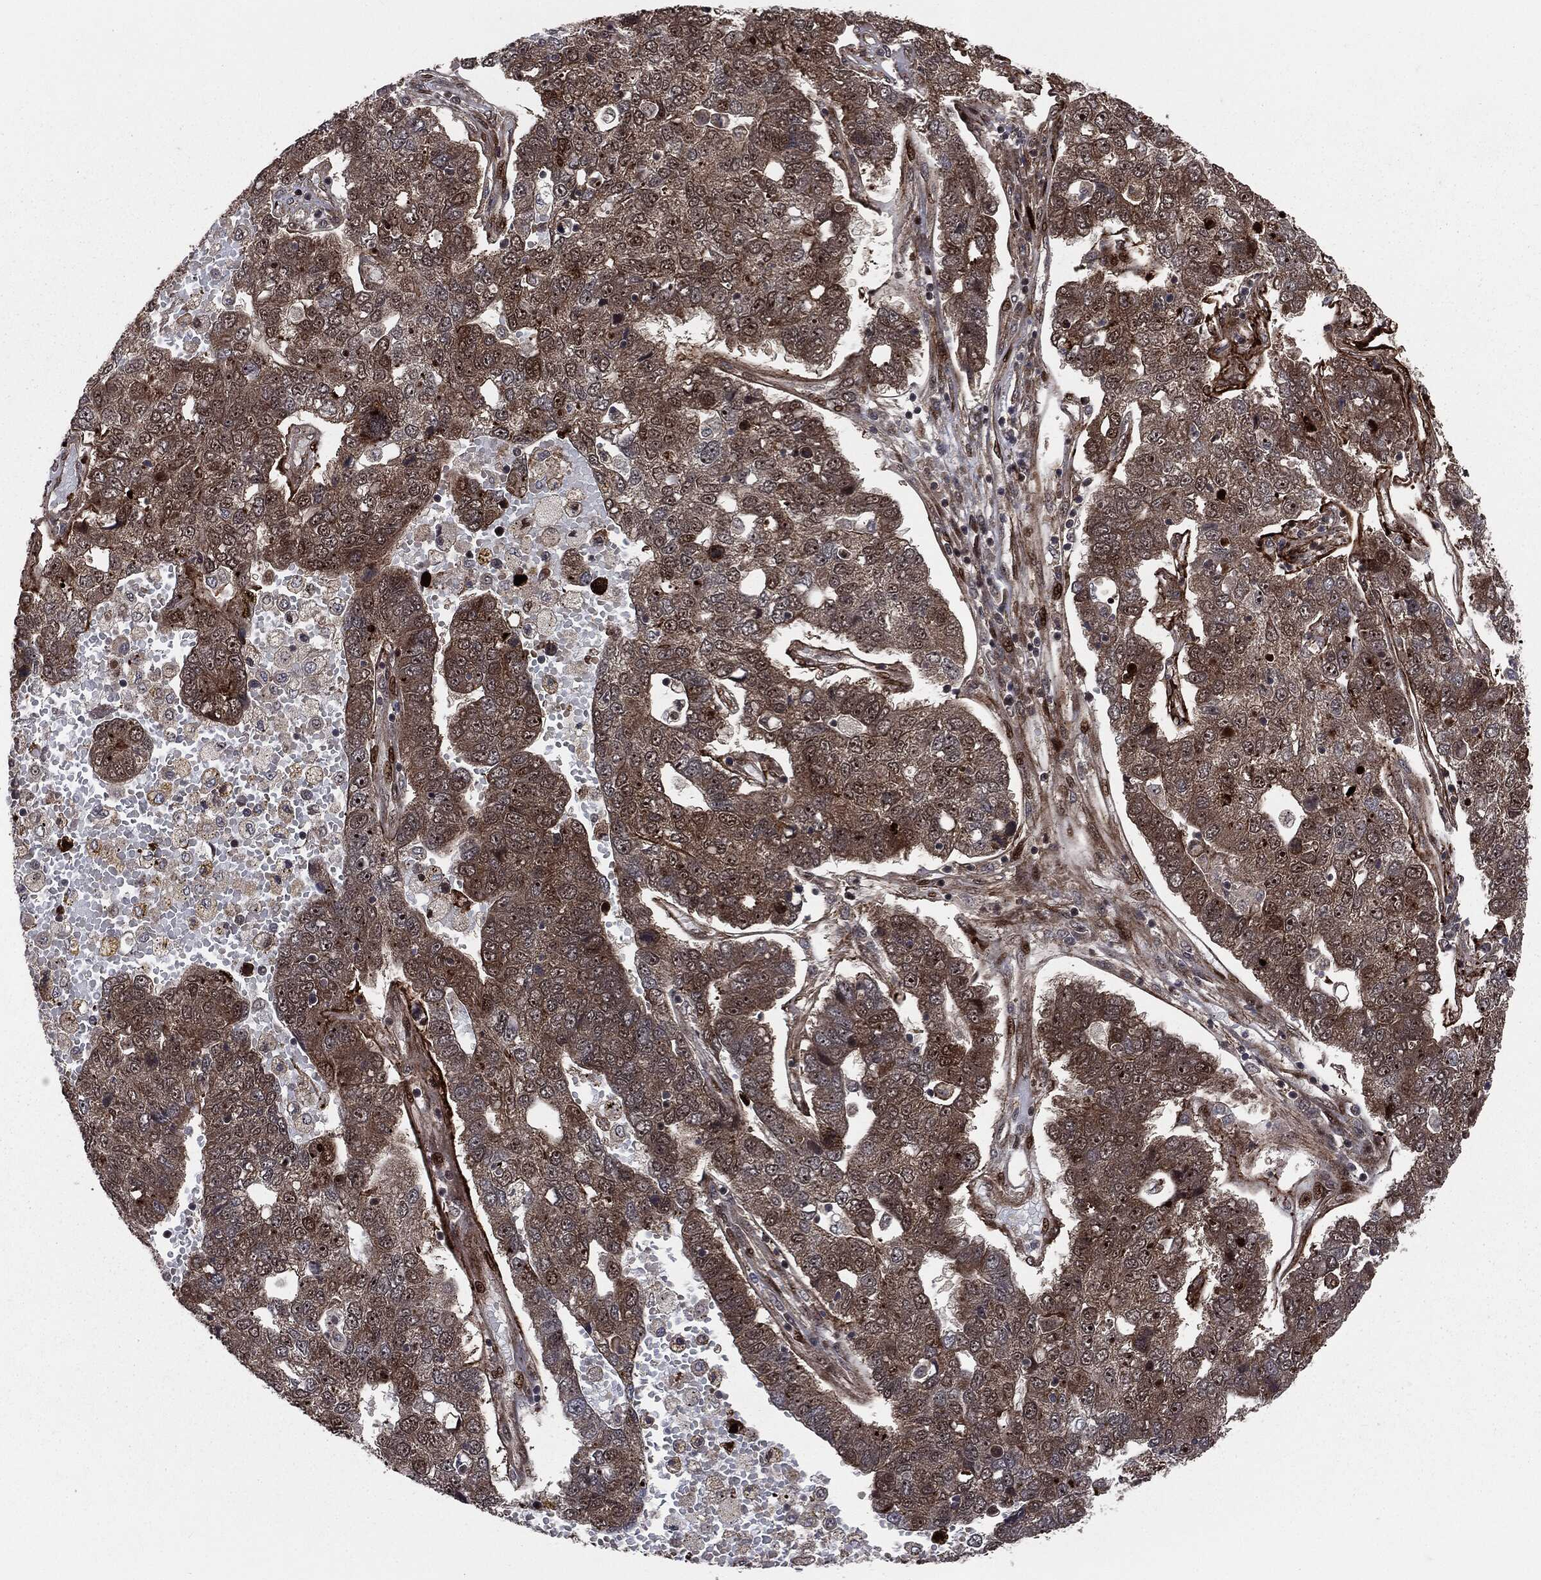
{"staining": {"intensity": "weak", "quantity": "25%-75%", "location": "cytoplasmic/membranous,nuclear"}, "tissue": "pancreatic cancer", "cell_type": "Tumor cells", "image_type": "cancer", "snomed": [{"axis": "morphology", "description": "Adenocarcinoma, NOS"}, {"axis": "topography", "description": "Pancreas"}], "caption": "A brown stain labels weak cytoplasmic/membranous and nuclear positivity of a protein in pancreatic cancer (adenocarcinoma) tumor cells. The staining is performed using DAB (3,3'-diaminobenzidine) brown chromogen to label protein expression. The nuclei are counter-stained blue using hematoxylin.", "gene": "SMAD4", "patient": {"sex": "female", "age": 61}}